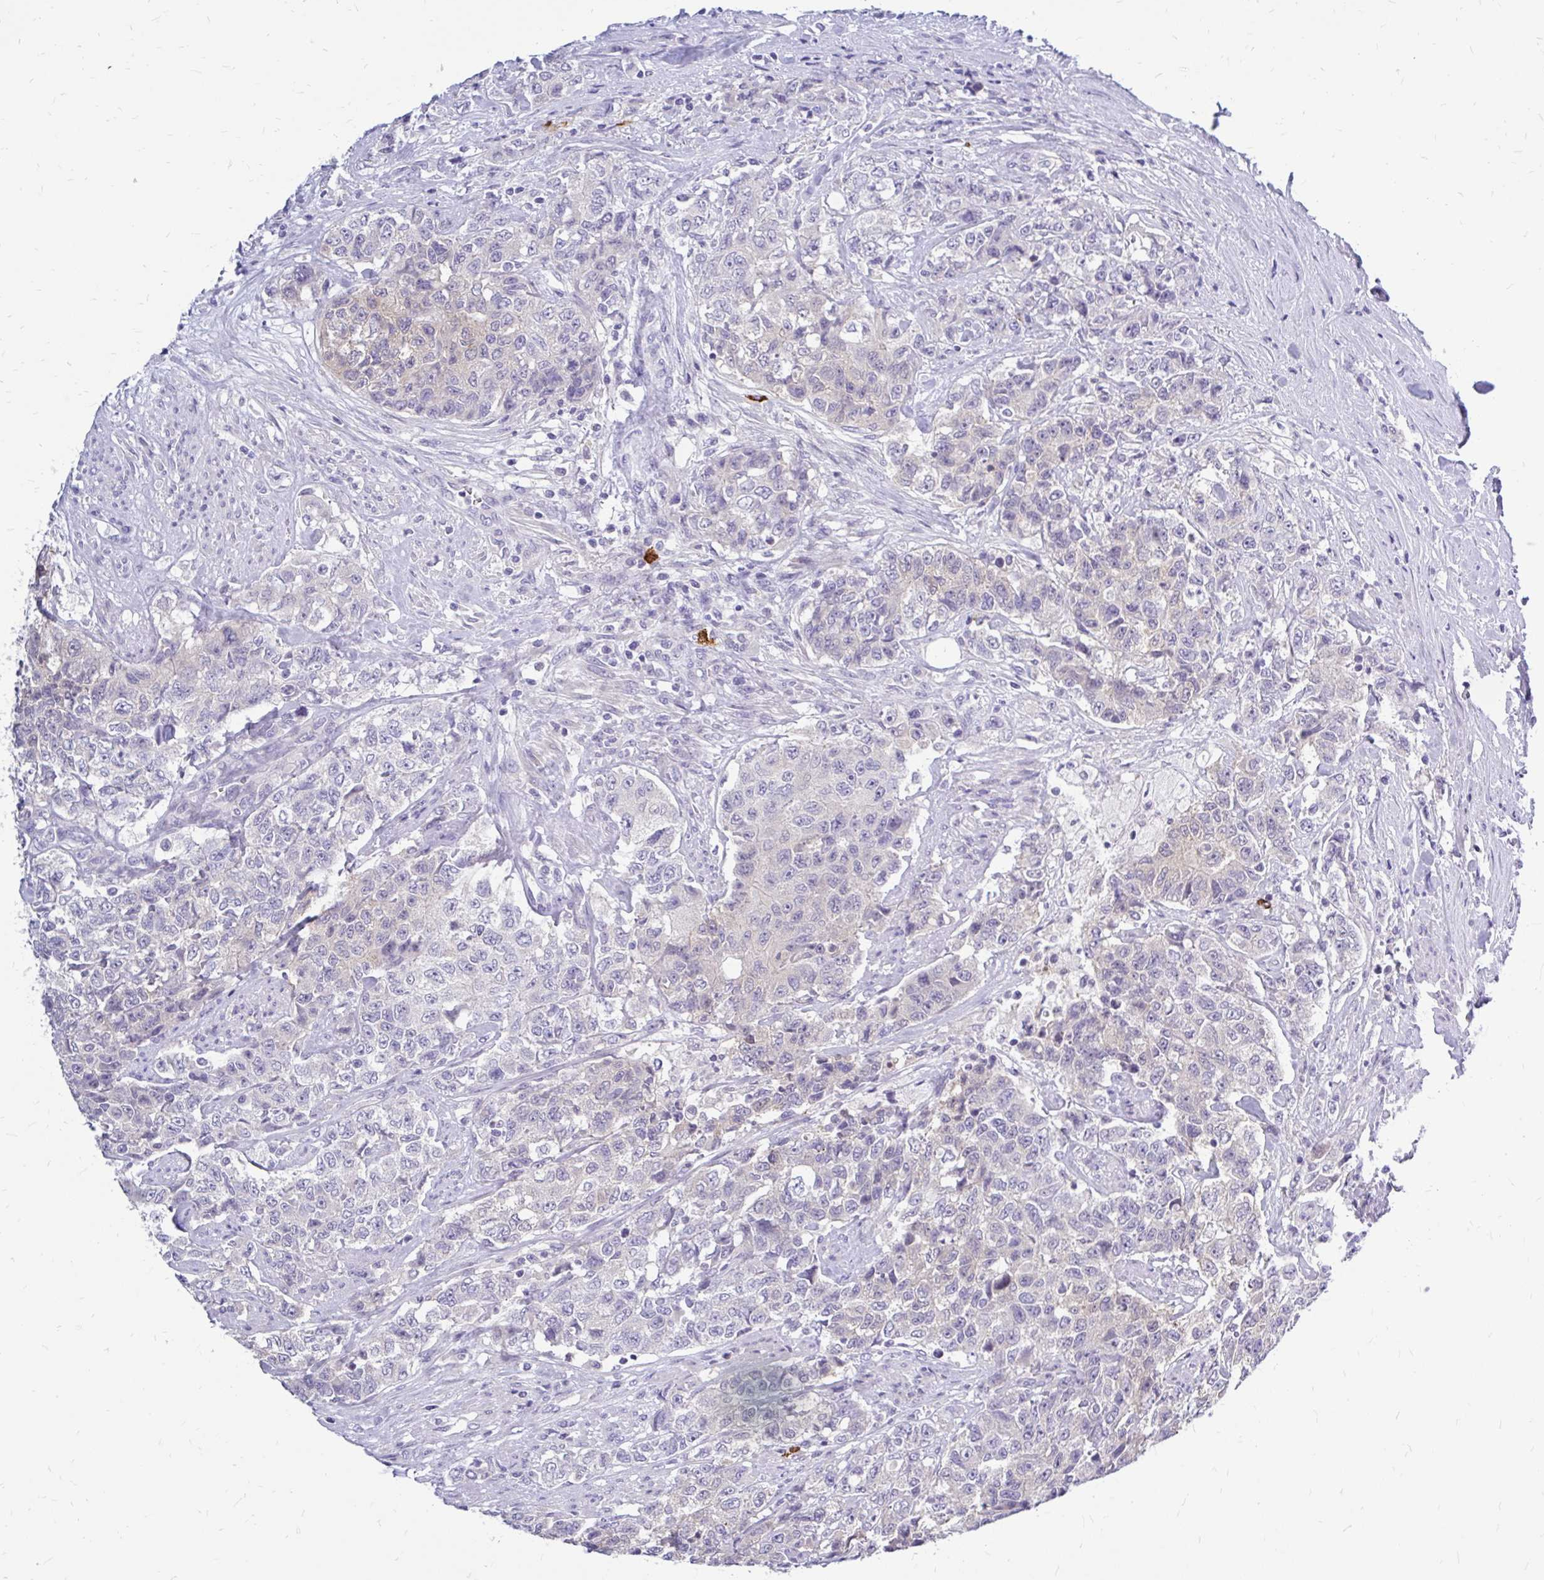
{"staining": {"intensity": "negative", "quantity": "none", "location": "none"}, "tissue": "urothelial cancer", "cell_type": "Tumor cells", "image_type": "cancer", "snomed": [{"axis": "morphology", "description": "Urothelial carcinoma, High grade"}, {"axis": "topography", "description": "Urinary bladder"}], "caption": "DAB (3,3'-diaminobenzidine) immunohistochemical staining of urothelial cancer reveals no significant staining in tumor cells.", "gene": "MAP1LC3A", "patient": {"sex": "female", "age": 78}}